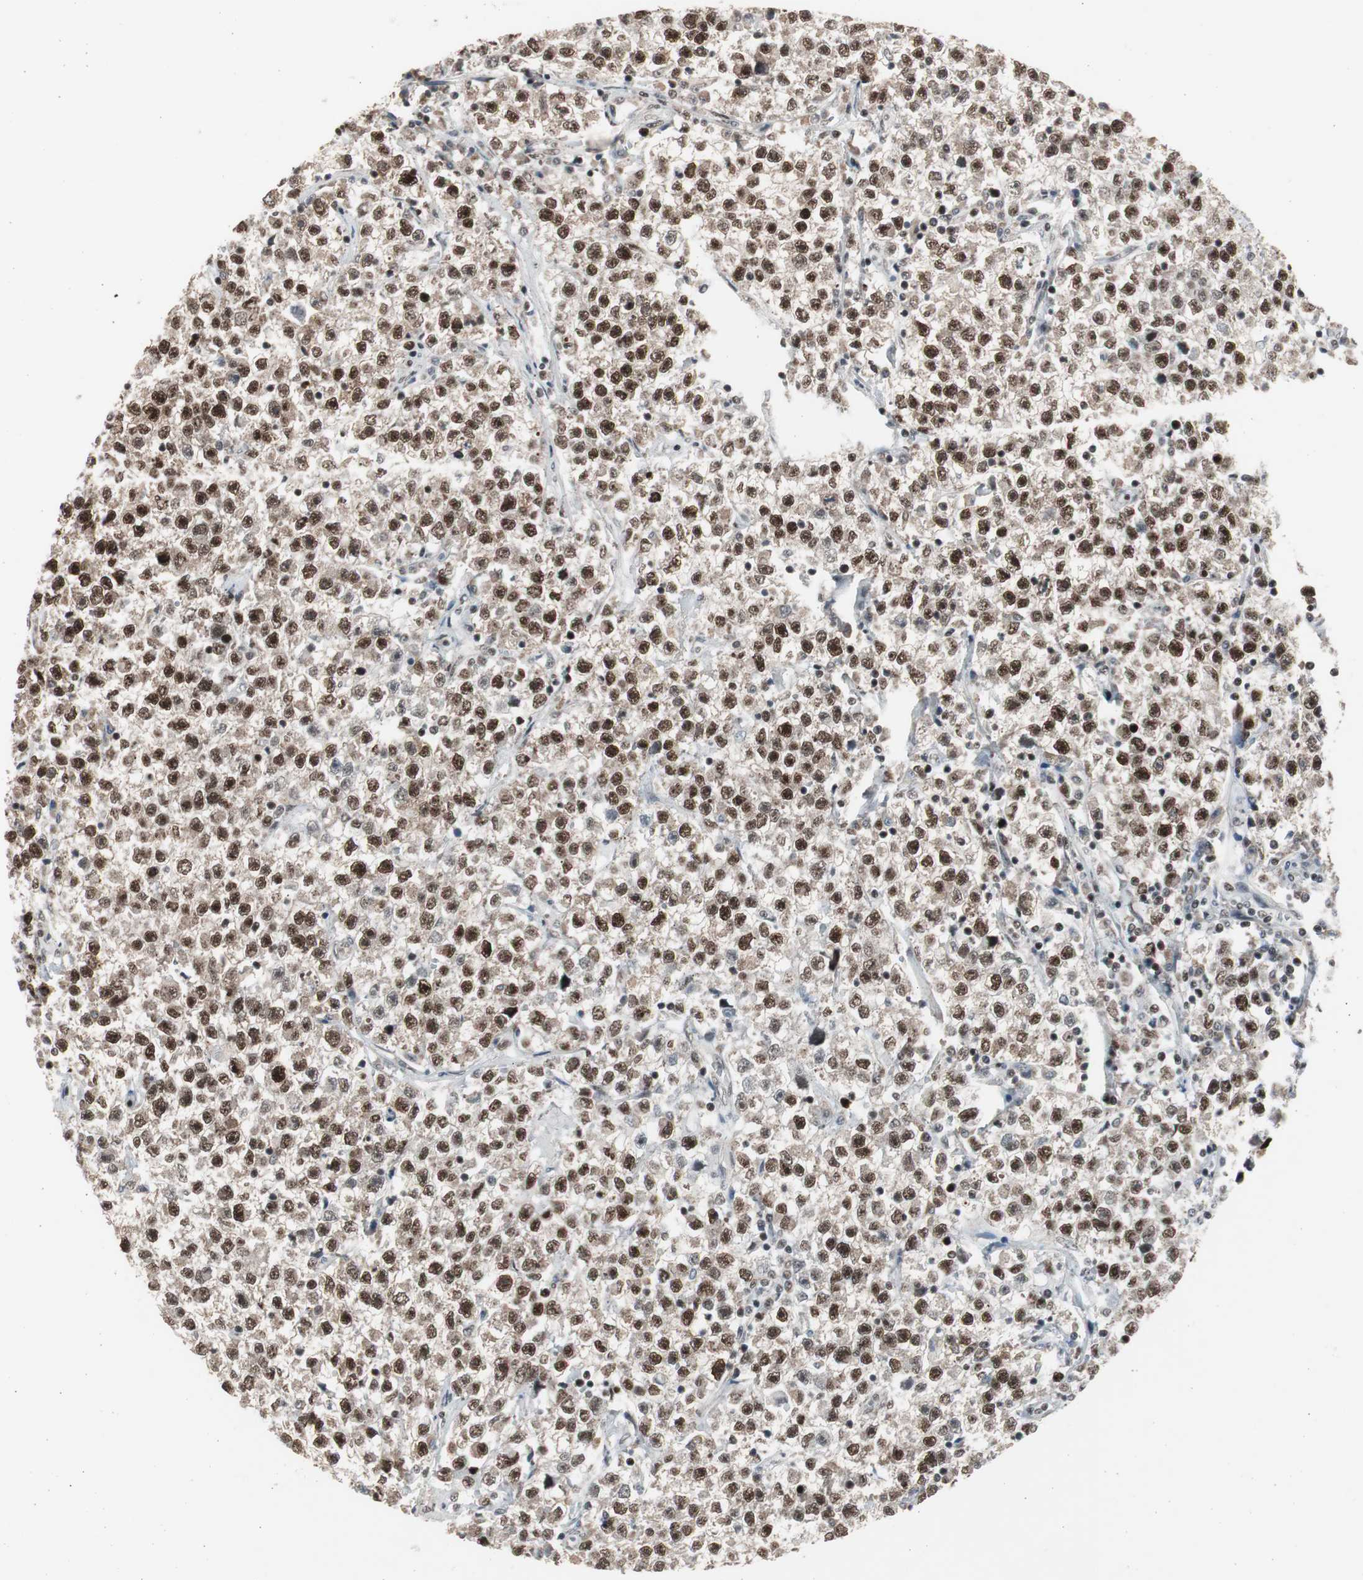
{"staining": {"intensity": "strong", "quantity": ">75%", "location": "nuclear"}, "tissue": "testis cancer", "cell_type": "Tumor cells", "image_type": "cancer", "snomed": [{"axis": "morphology", "description": "Seminoma, NOS"}, {"axis": "topography", "description": "Testis"}], "caption": "Protein expression analysis of human seminoma (testis) reveals strong nuclear positivity in about >75% of tumor cells.", "gene": "RPA1", "patient": {"sex": "male", "age": 22}}